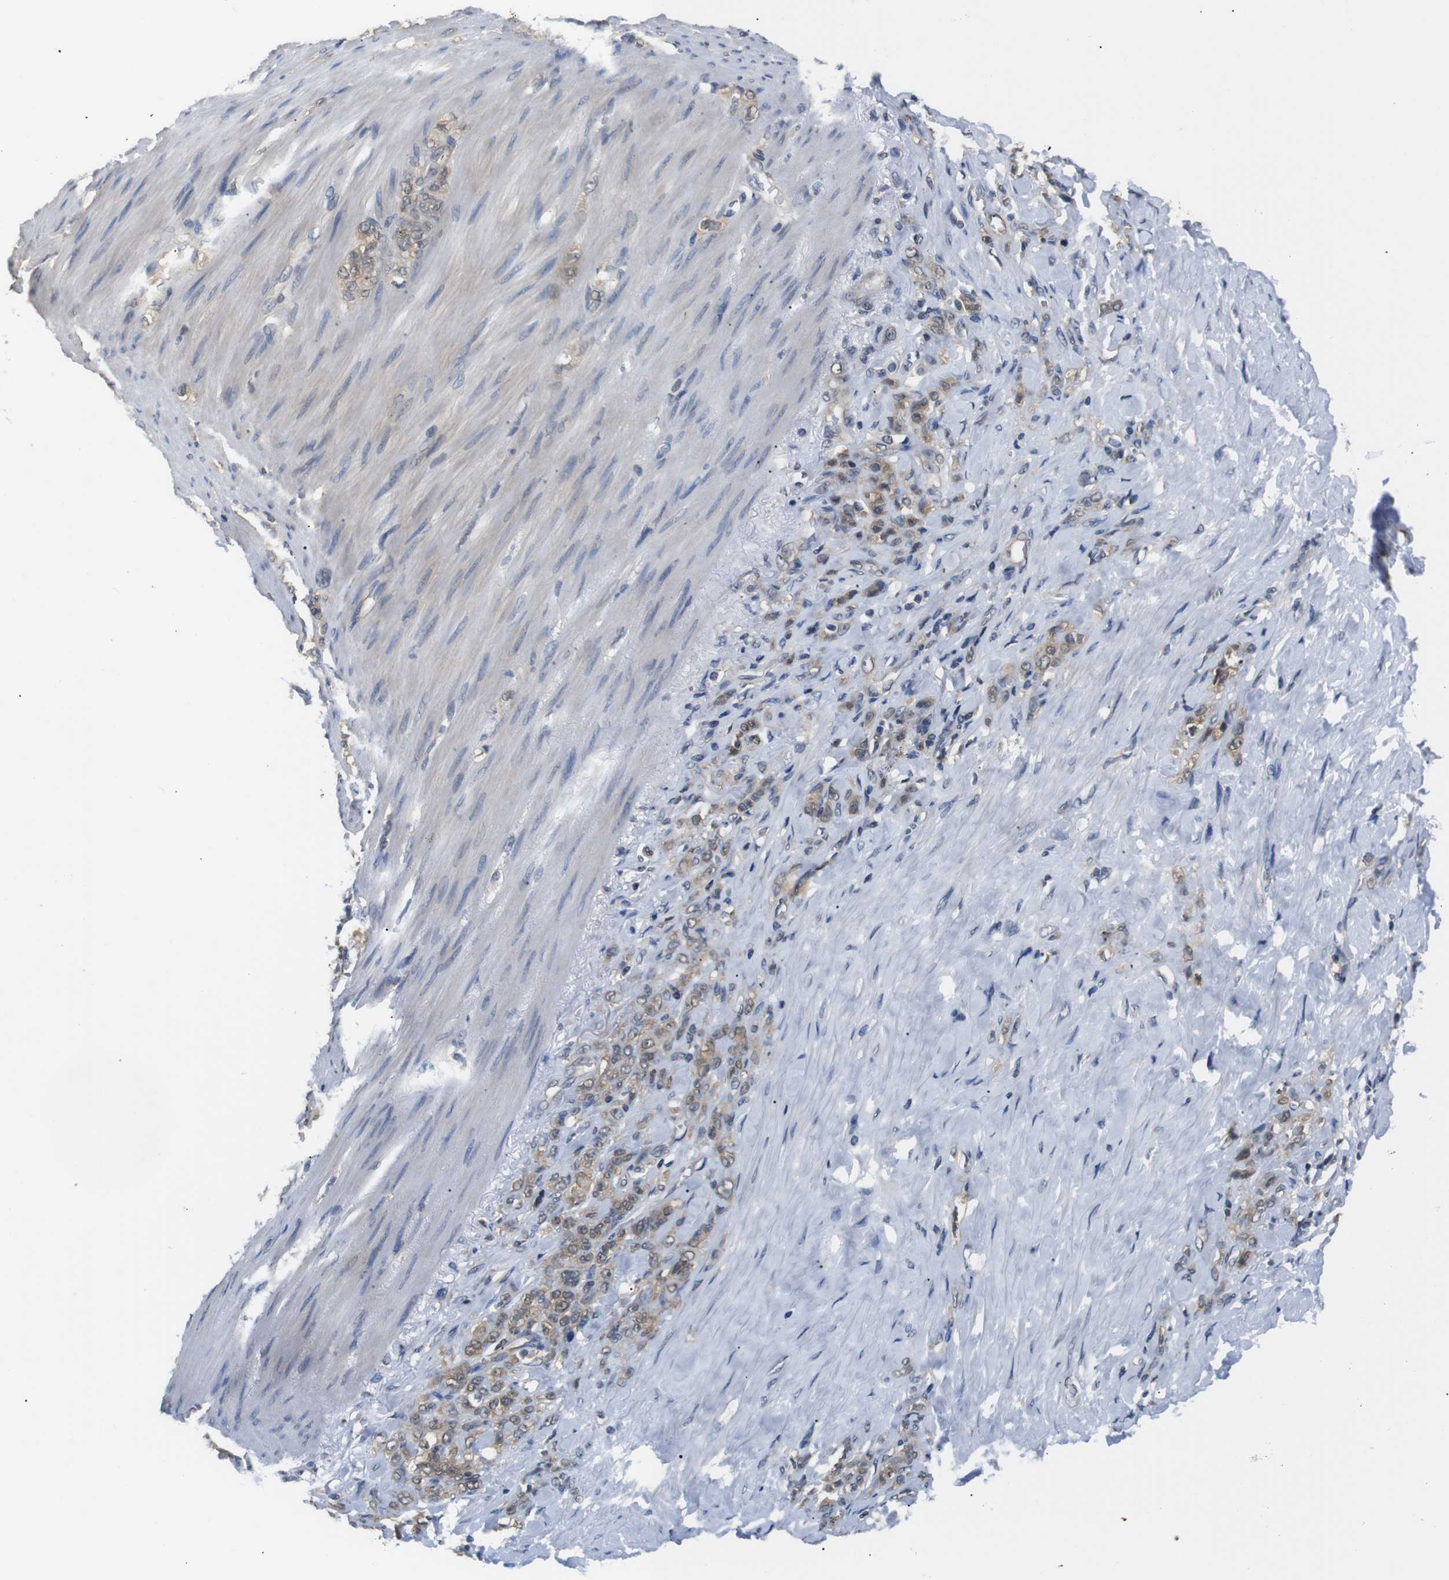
{"staining": {"intensity": "weak", "quantity": "25%-75%", "location": "cytoplasmic/membranous"}, "tissue": "stomach cancer", "cell_type": "Tumor cells", "image_type": "cancer", "snomed": [{"axis": "morphology", "description": "Adenocarcinoma, NOS"}, {"axis": "topography", "description": "Stomach"}], "caption": "Brown immunohistochemical staining in human stomach adenocarcinoma displays weak cytoplasmic/membranous staining in about 25%-75% of tumor cells.", "gene": "UBXN1", "patient": {"sex": "male", "age": 82}}